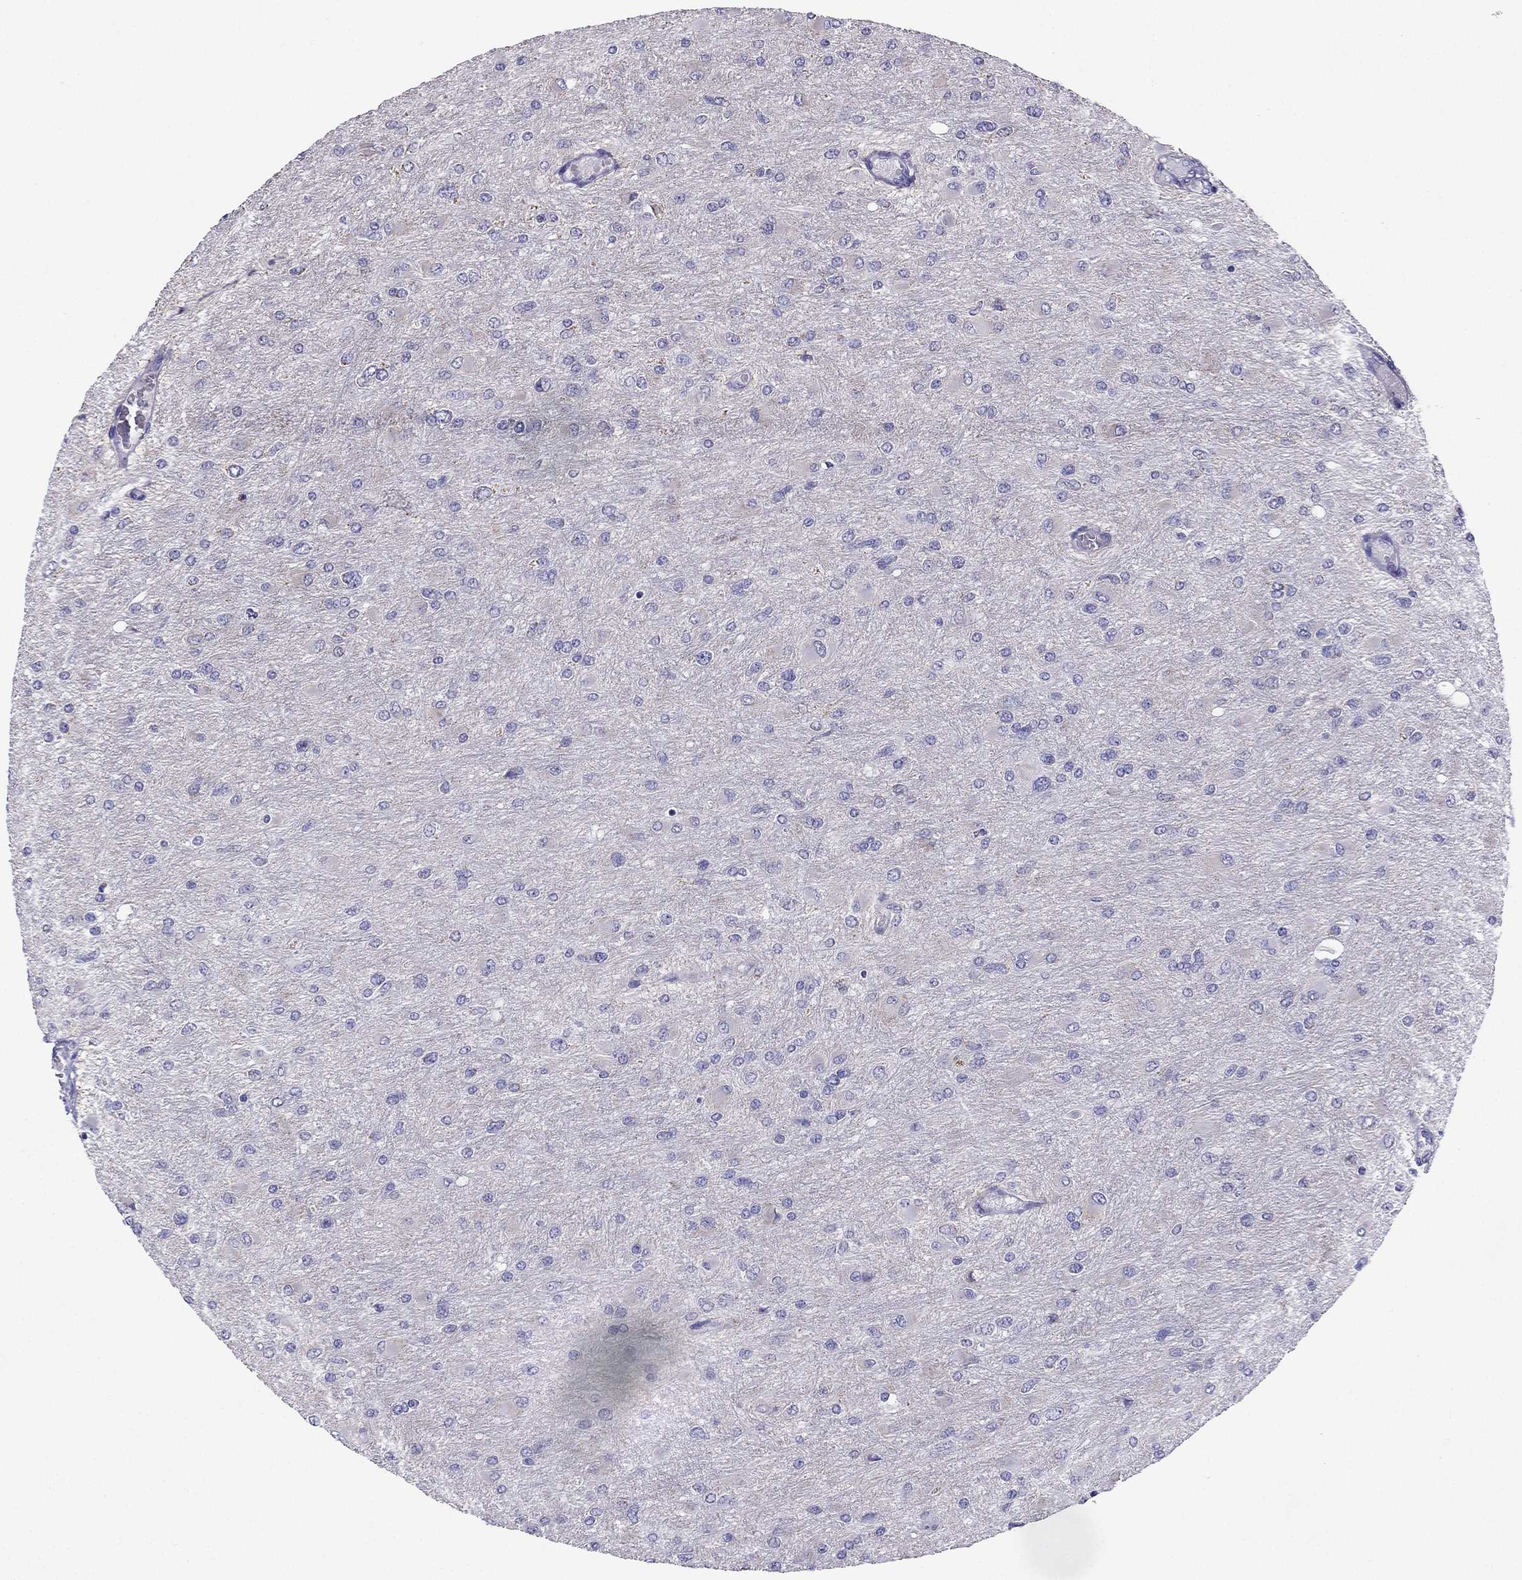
{"staining": {"intensity": "negative", "quantity": "none", "location": "none"}, "tissue": "glioma", "cell_type": "Tumor cells", "image_type": "cancer", "snomed": [{"axis": "morphology", "description": "Glioma, malignant, High grade"}, {"axis": "topography", "description": "Cerebral cortex"}], "caption": "Immunohistochemistry (IHC) photomicrograph of neoplastic tissue: malignant glioma (high-grade) stained with DAB (3,3'-diaminobenzidine) shows no significant protein positivity in tumor cells. (DAB (3,3'-diaminobenzidine) immunohistochemistry (IHC) visualized using brightfield microscopy, high magnification).", "gene": "DSC1", "patient": {"sex": "female", "age": 36}}